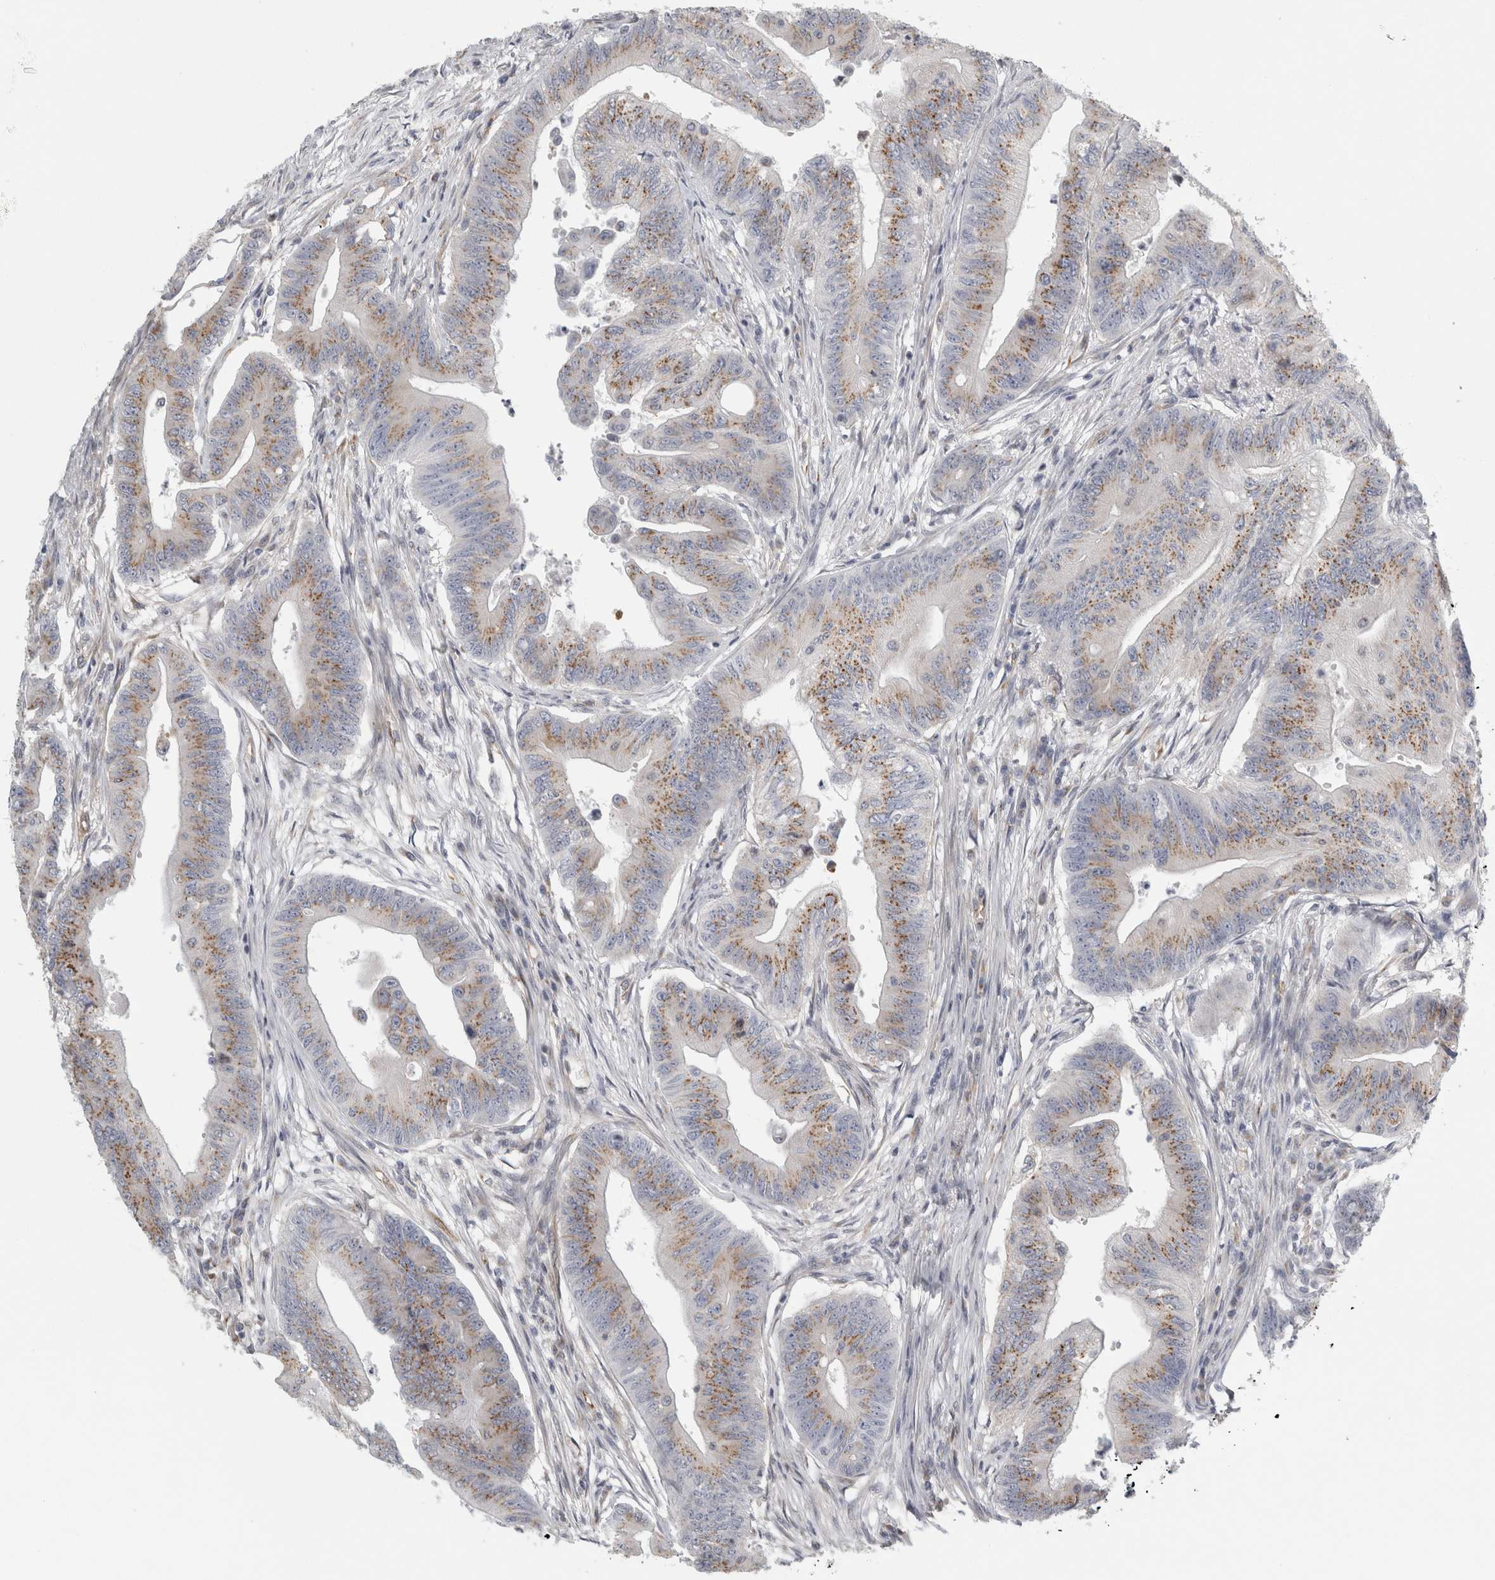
{"staining": {"intensity": "moderate", "quantity": ">75%", "location": "cytoplasmic/membranous"}, "tissue": "colorectal cancer", "cell_type": "Tumor cells", "image_type": "cancer", "snomed": [{"axis": "morphology", "description": "Adenoma, NOS"}, {"axis": "morphology", "description": "Adenocarcinoma, NOS"}, {"axis": "topography", "description": "Colon"}], "caption": "Immunohistochemical staining of human adenocarcinoma (colorectal) shows moderate cytoplasmic/membranous protein expression in approximately >75% of tumor cells.", "gene": "PEX6", "patient": {"sex": "male", "age": 79}}